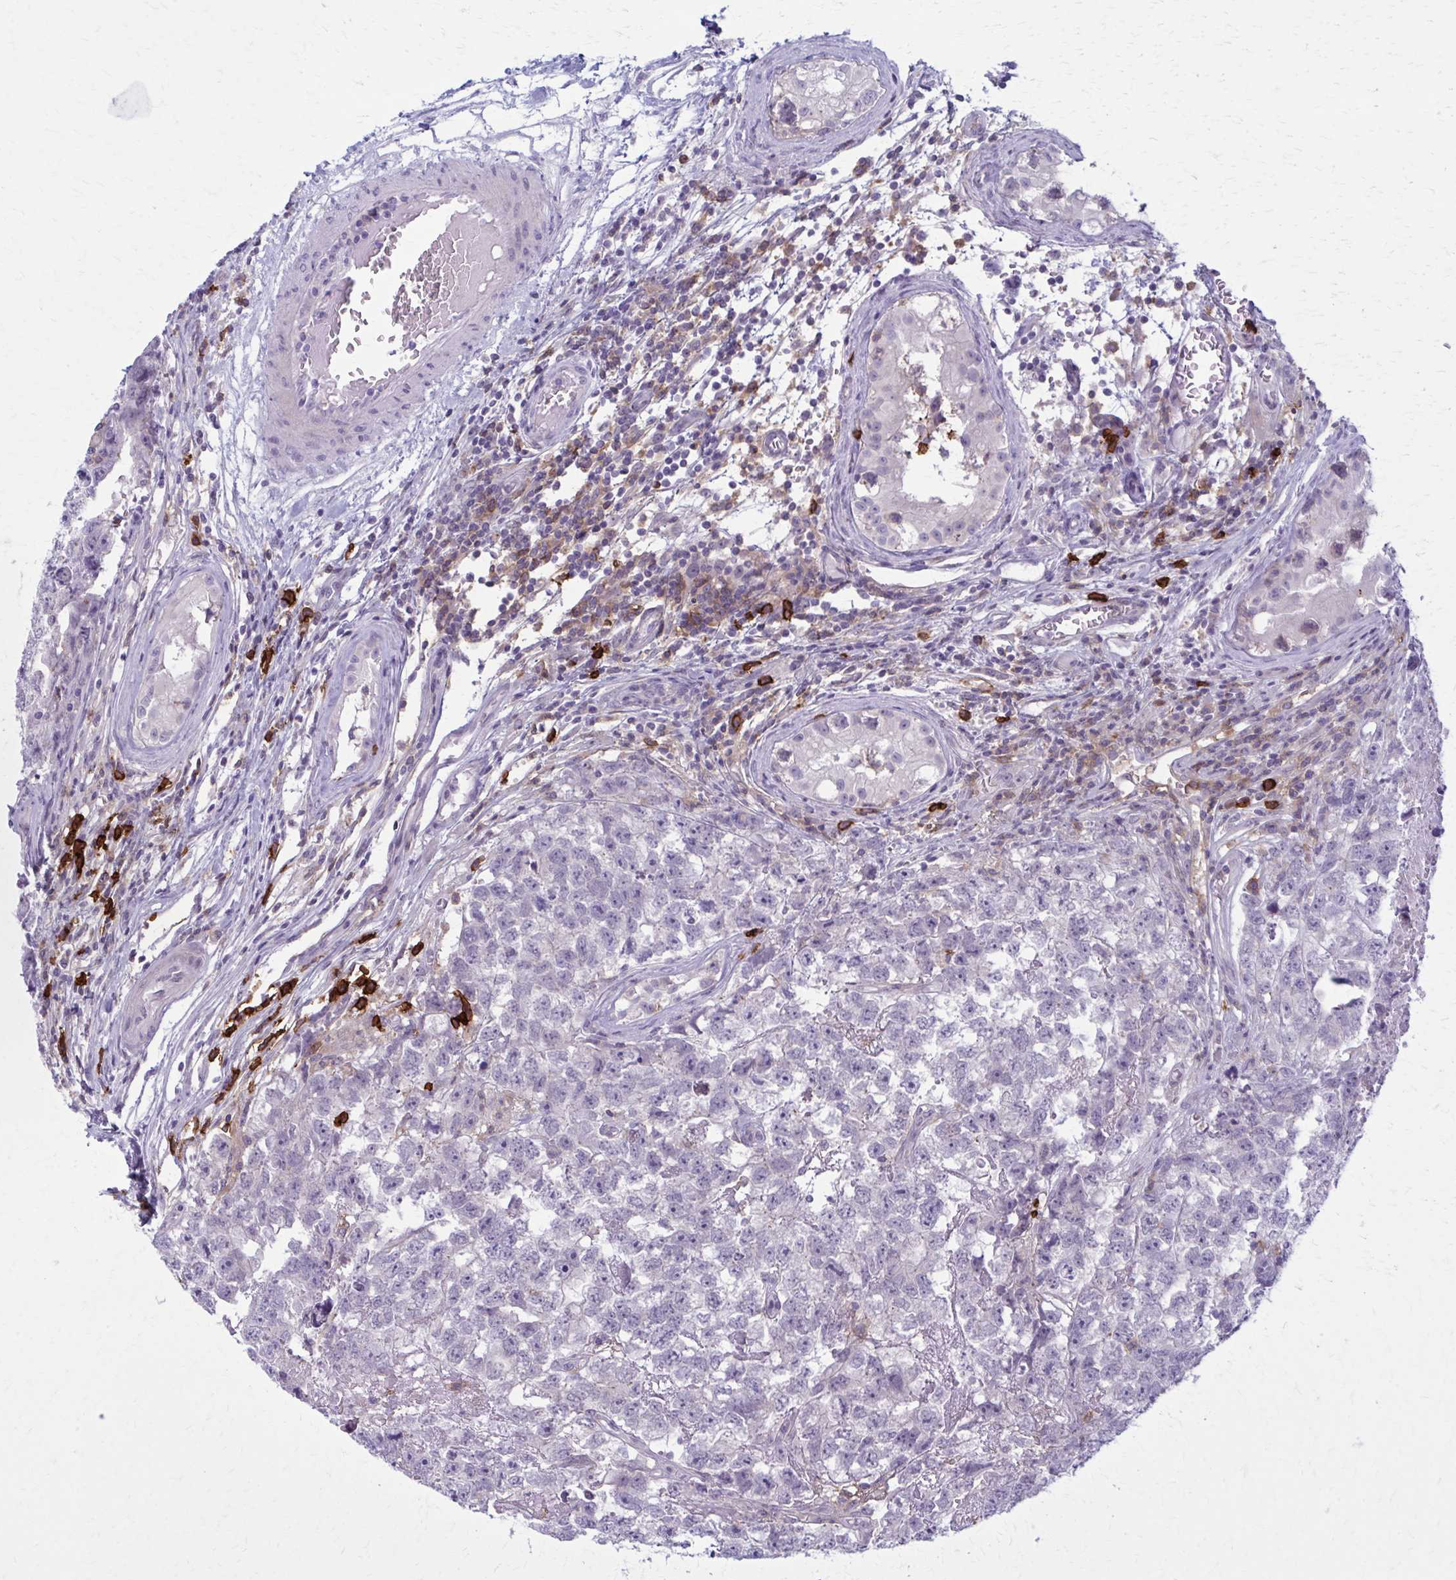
{"staining": {"intensity": "negative", "quantity": "none", "location": "none"}, "tissue": "testis cancer", "cell_type": "Tumor cells", "image_type": "cancer", "snomed": [{"axis": "morphology", "description": "Carcinoma, Embryonal, NOS"}, {"axis": "topography", "description": "Testis"}], "caption": "Immunohistochemical staining of testis cancer exhibits no significant expression in tumor cells. (Stains: DAB (3,3'-diaminobenzidine) immunohistochemistry (IHC) with hematoxylin counter stain, Microscopy: brightfield microscopy at high magnification).", "gene": "CD38", "patient": {"sex": "male", "age": 22}}